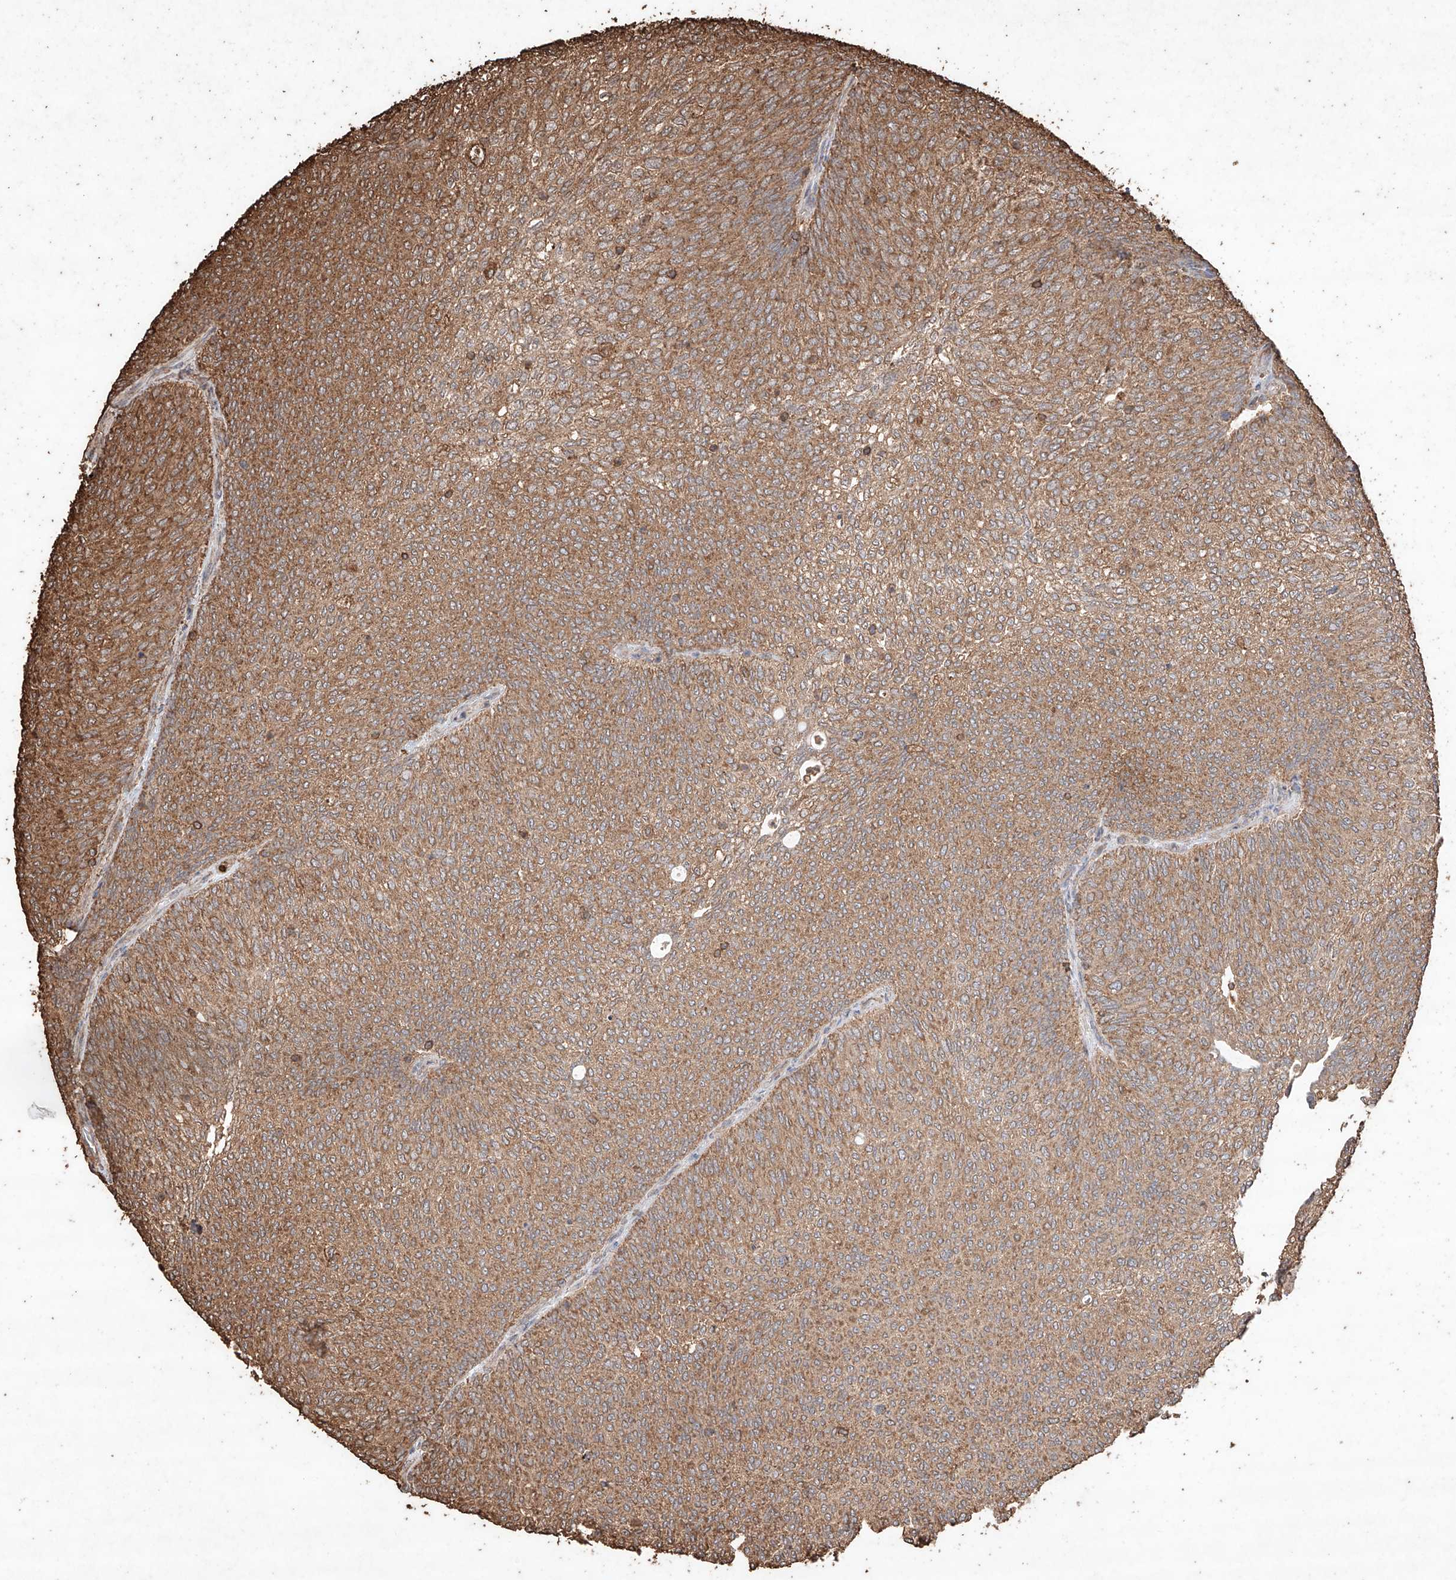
{"staining": {"intensity": "moderate", "quantity": ">75%", "location": "cytoplasmic/membranous"}, "tissue": "urothelial cancer", "cell_type": "Tumor cells", "image_type": "cancer", "snomed": [{"axis": "morphology", "description": "Urothelial carcinoma, Low grade"}, {"axis": "topography", "description": "Urinary bladder"}], "caption": "This photomicrograph demonstrates immunohistochemistry staining of urothelial cancer, with medium moderate cytoplasmic/membranous expression in approximately >75% of tumor cells.", "gene": "M6PR", "patient": {"sex": "female", "age": 79}}